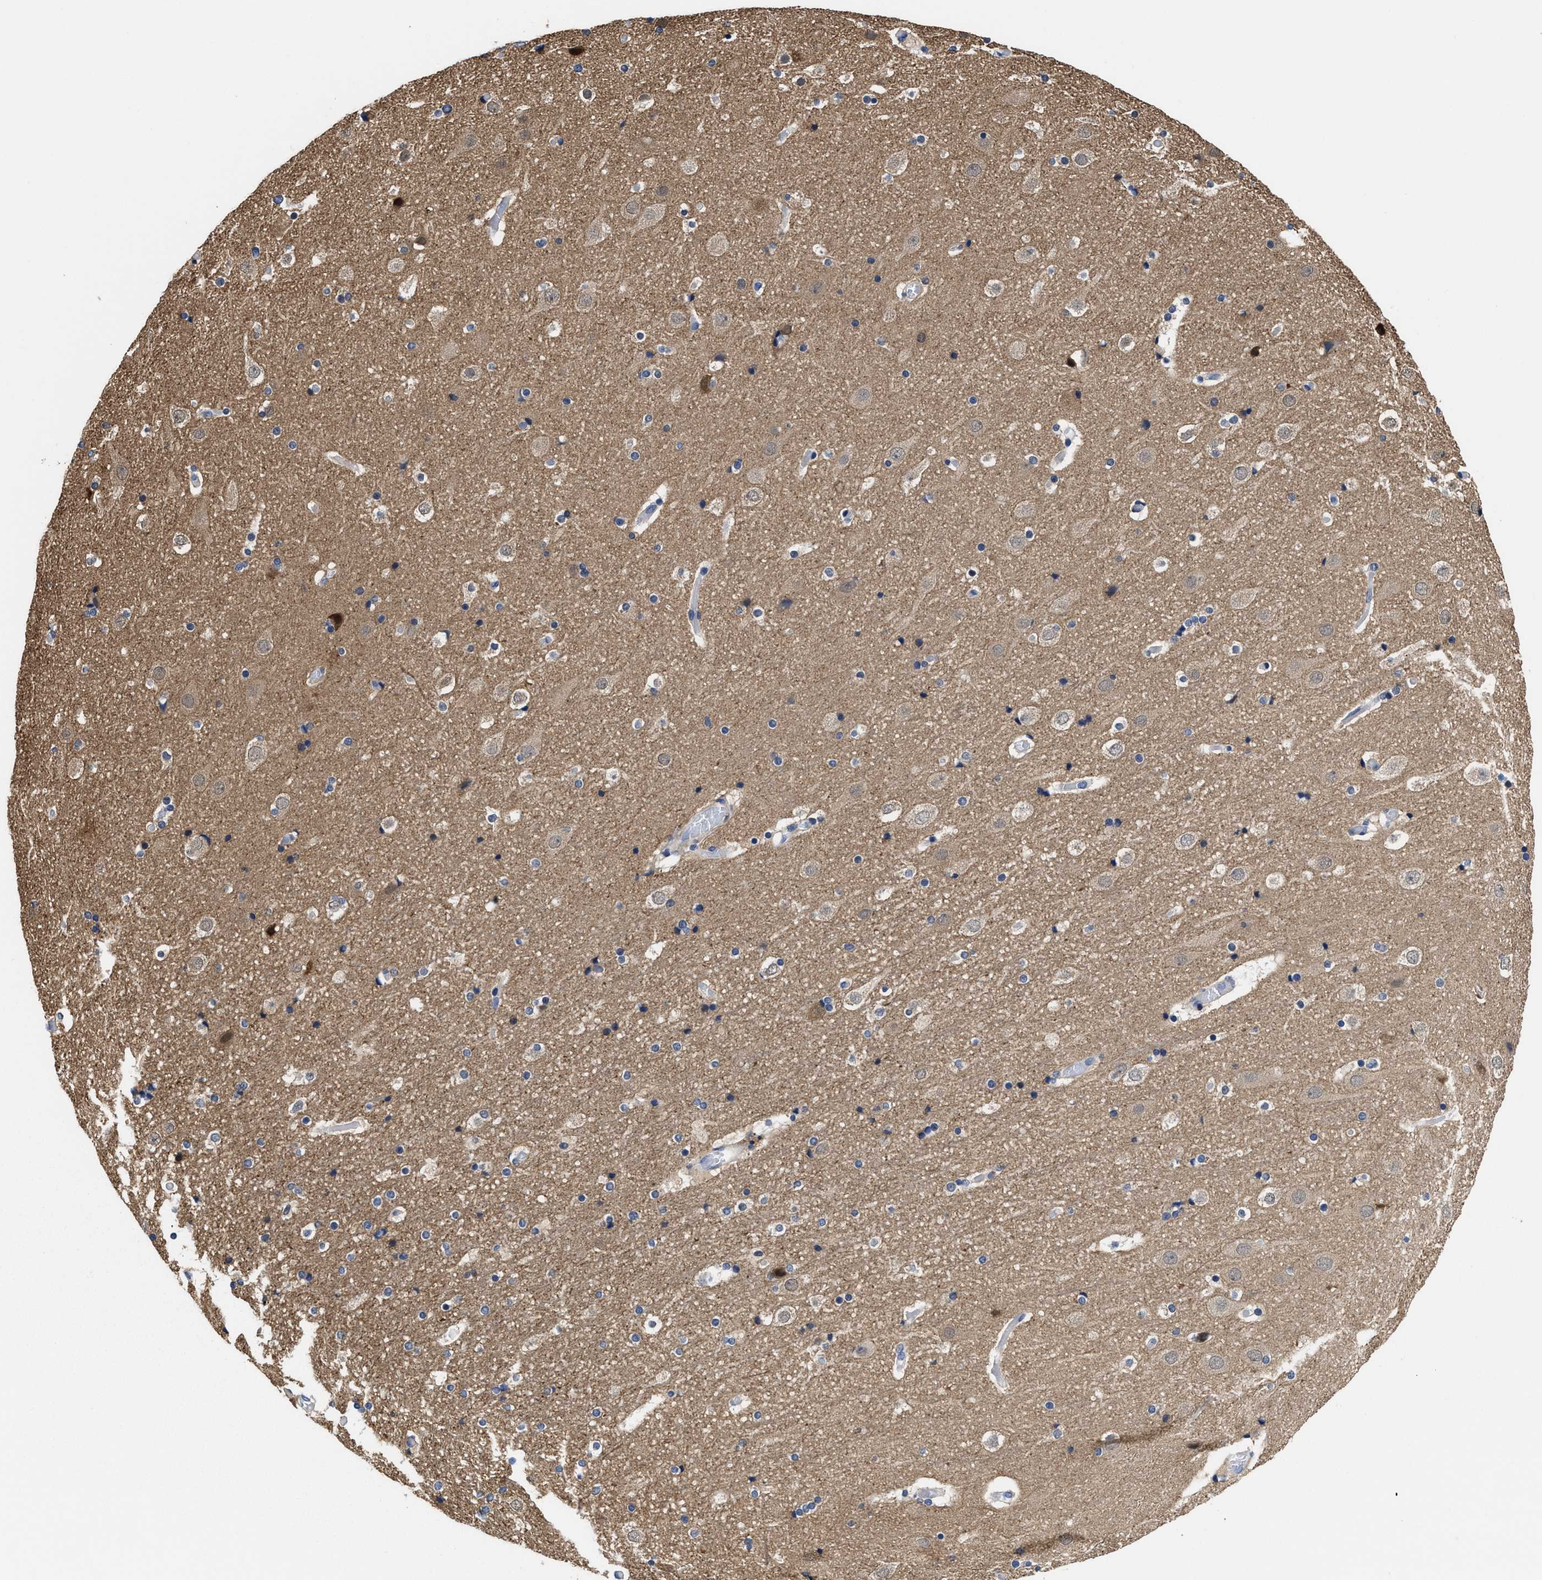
{"staining": {"intensity": "negative", "quantity": "none", "location": "none"}, "tissue": "cerebral cortex", "cell_type": "Endothelial cells", "image_type": "normal", "snomed": [{"axis": "morphology", "description": "Normal tissue, NOS"}, {"axis": "topography", "description": "Cerebral cortex"}], "caption": "The photomicrograph demonstrates no staining of endothelial cells in unremarkable cerebral cortex.", "gene": "KIF12", "patient": {"sex": "male", "age": 57}}